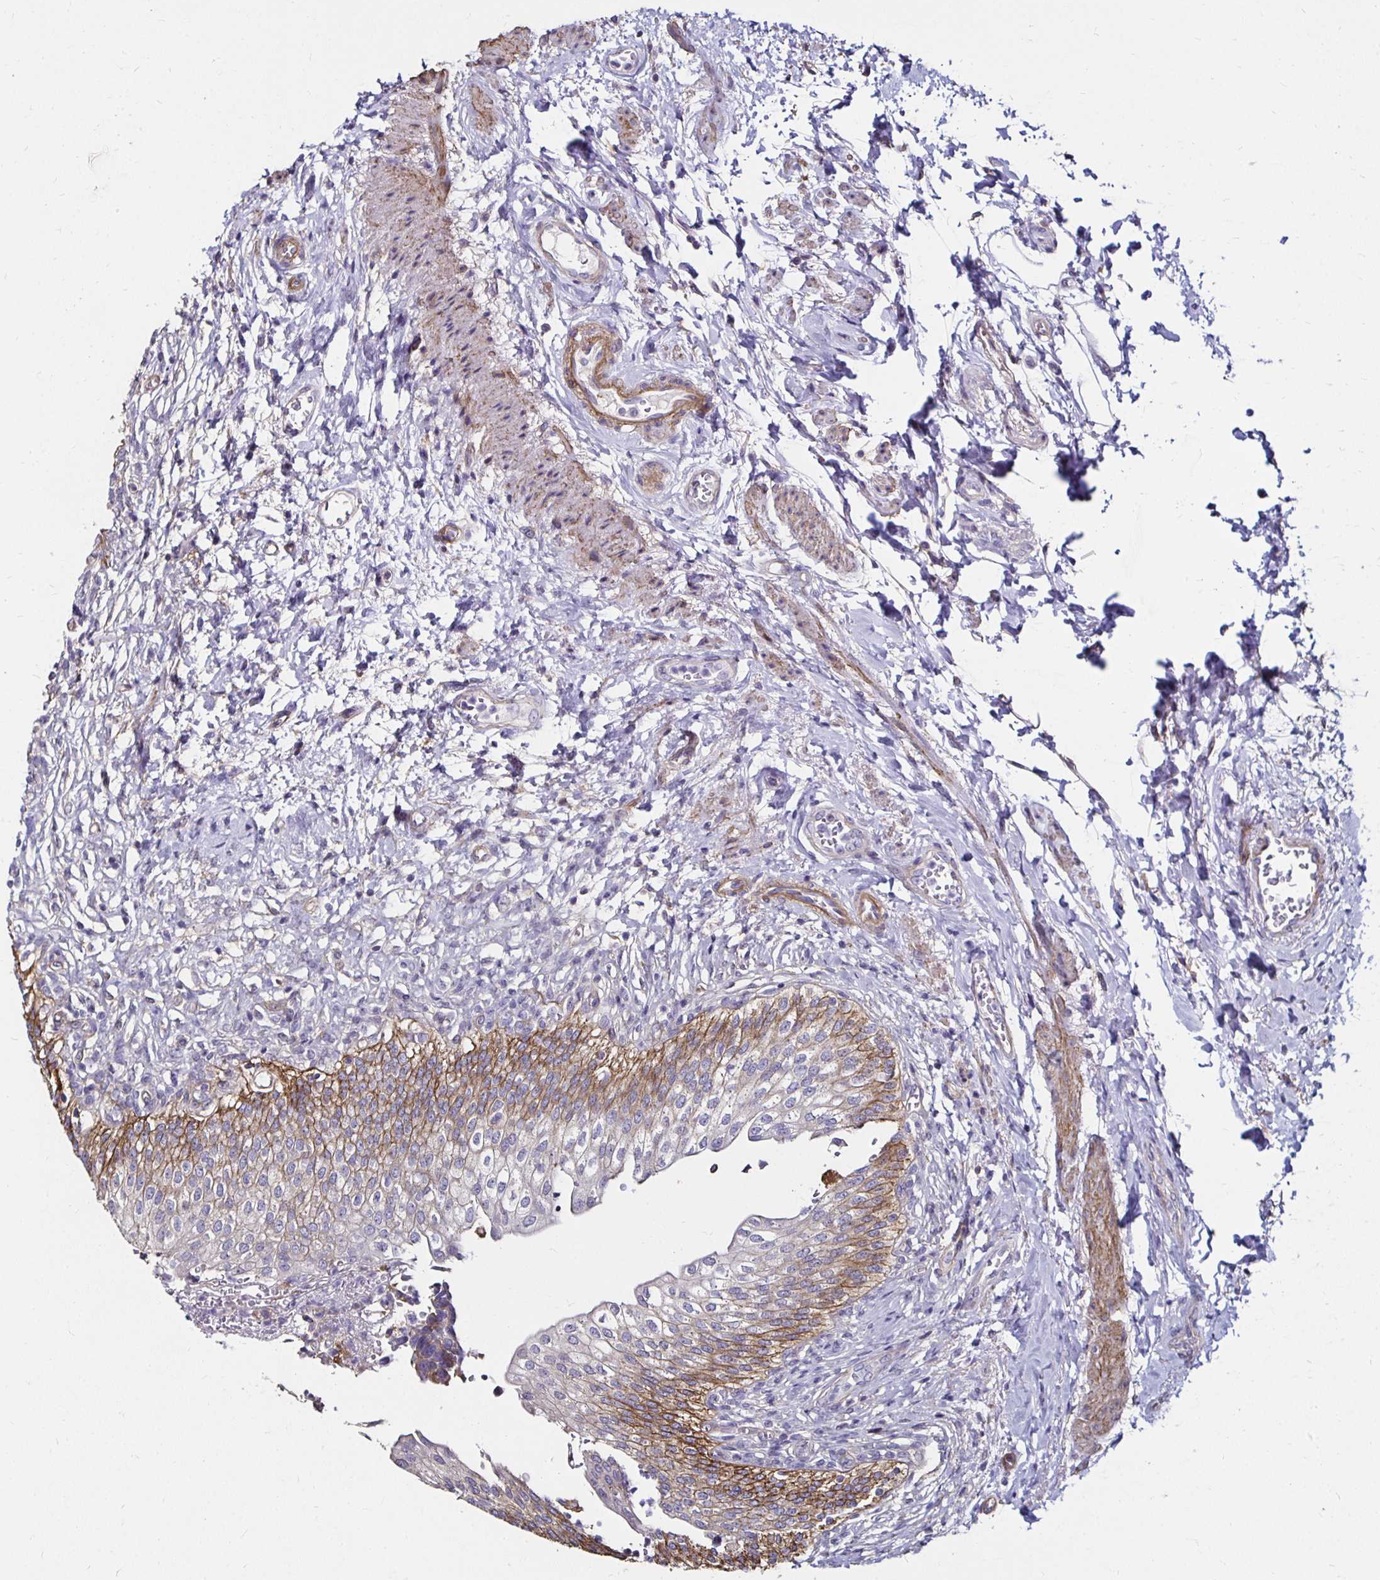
{"staining": {"intensity": "moderate", "quantity": "<25%", "location": "cytoplasmic/membranous"}, "tissue": "urinary bladder", "cell_type": "Urothelial cells", "image_type": "normal", "snomed": [{"axis": "morphology", "description": "Normal tissue, NOS"}, {"axis": "topography", "description": "Urinary bladder"}, {"axis": "topography", "description": "Peripheral nerve tissue"}], "caption": "Immunohistochemical staining of normal human urinary bladder shows low levels of moderate cytoplasmic/membranous staining in about <25% of urothelial cells. (Brightfield microscopy of DAB IHC at high magnification).", "gene": "ITGB1", "patient": {"sex": "female", "age": 60}}